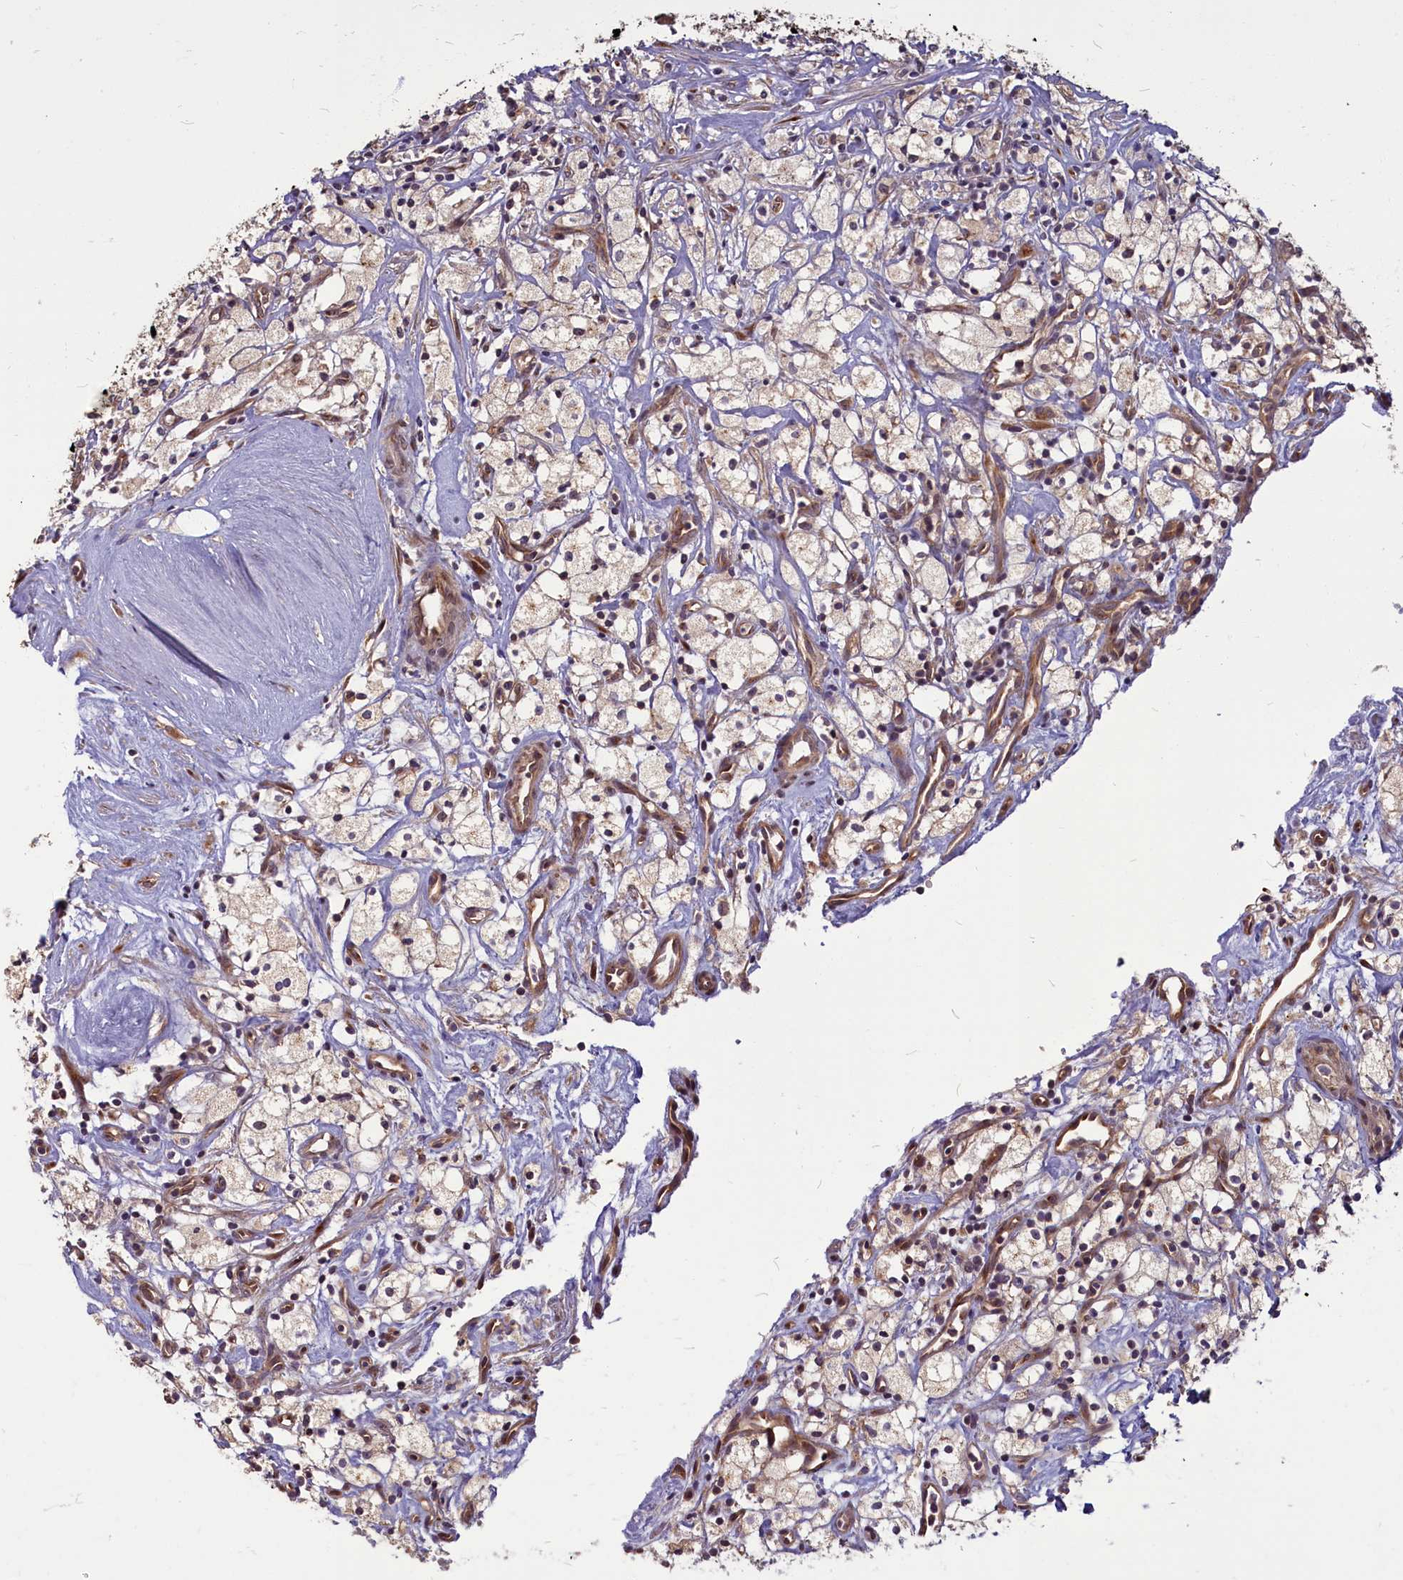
{"staining": {"intensity": "weak", "quantity": "<25%", "location": "cytoplasmic/membranous"}, "tissue": "renal cancer", "cell_type": "Tumor cells", "image_type": "cancer", "snomed": [{"axis": "morphology", "description": "Adenocarcinoma, NOS"}, {"axis": "topography", "description": "Kidney"}], "caption": "IHC image of renal cancer stained for a protein (brown), which displays no expression in tumor cells.", "gene": "MYCBP", "patient": {"sex": "male", "age": 59}}